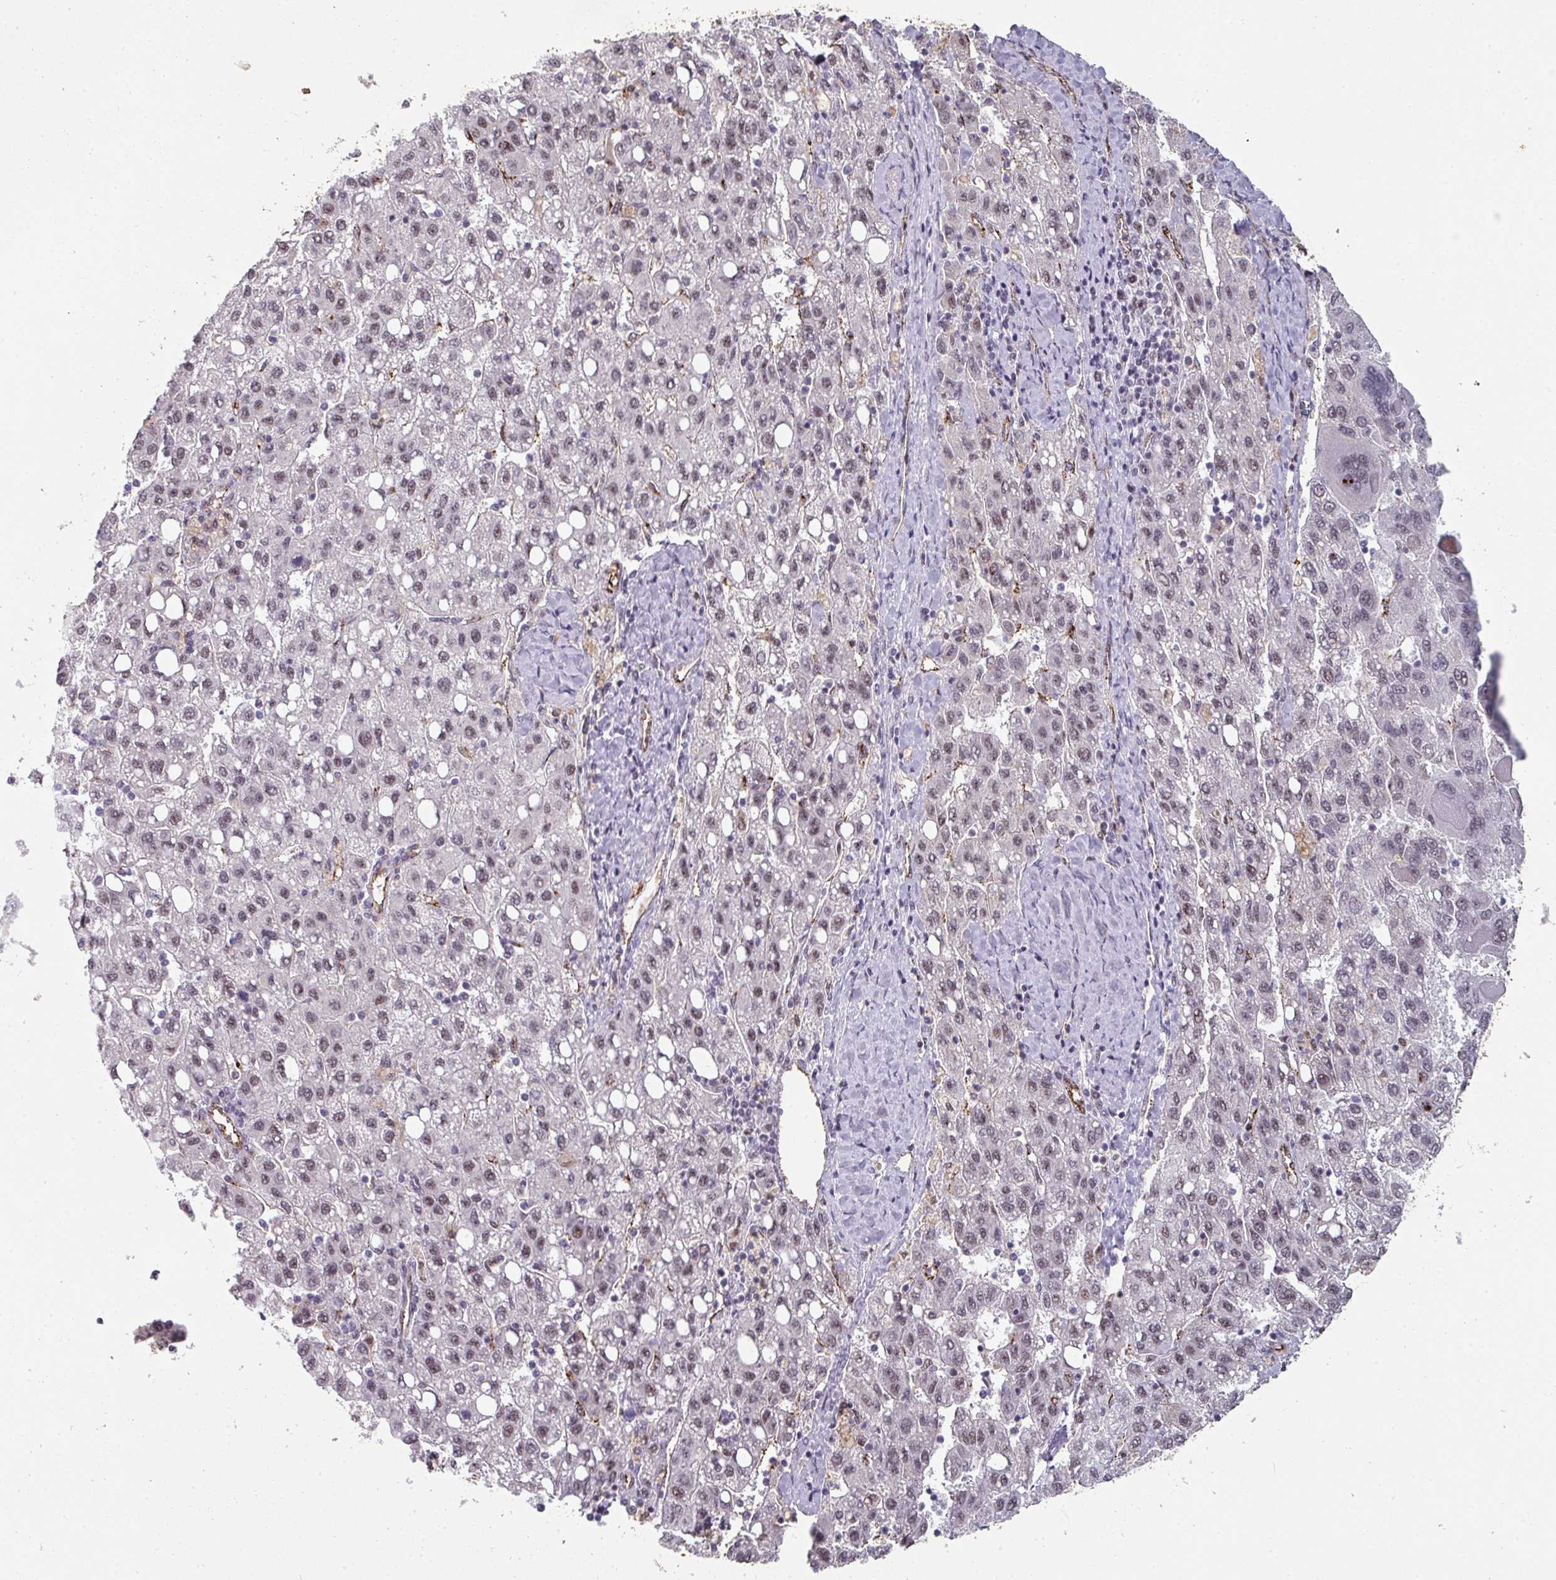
{"staining": {"intensity": "moderate", "quantity": "25%-75%", "location": "nuclear"}, "tissue": "liver cancer", "cell_type": "Tumor cells", "image_type": "cancer", "snomed": [{"axis": "morphology", "description": "Carcinoma, Hepatocellular, NOS"}, {"axis": "topography", "description": "Liver"}], "caption": "Immunohistochemical staining of human liver hepatocellular carcinoma exhibits medium levels of moderate nuclear positivity in about 25%-75% of tumor cells.", "gene": "SIDT2", "patient": {"sex": "female", "age": 82}}